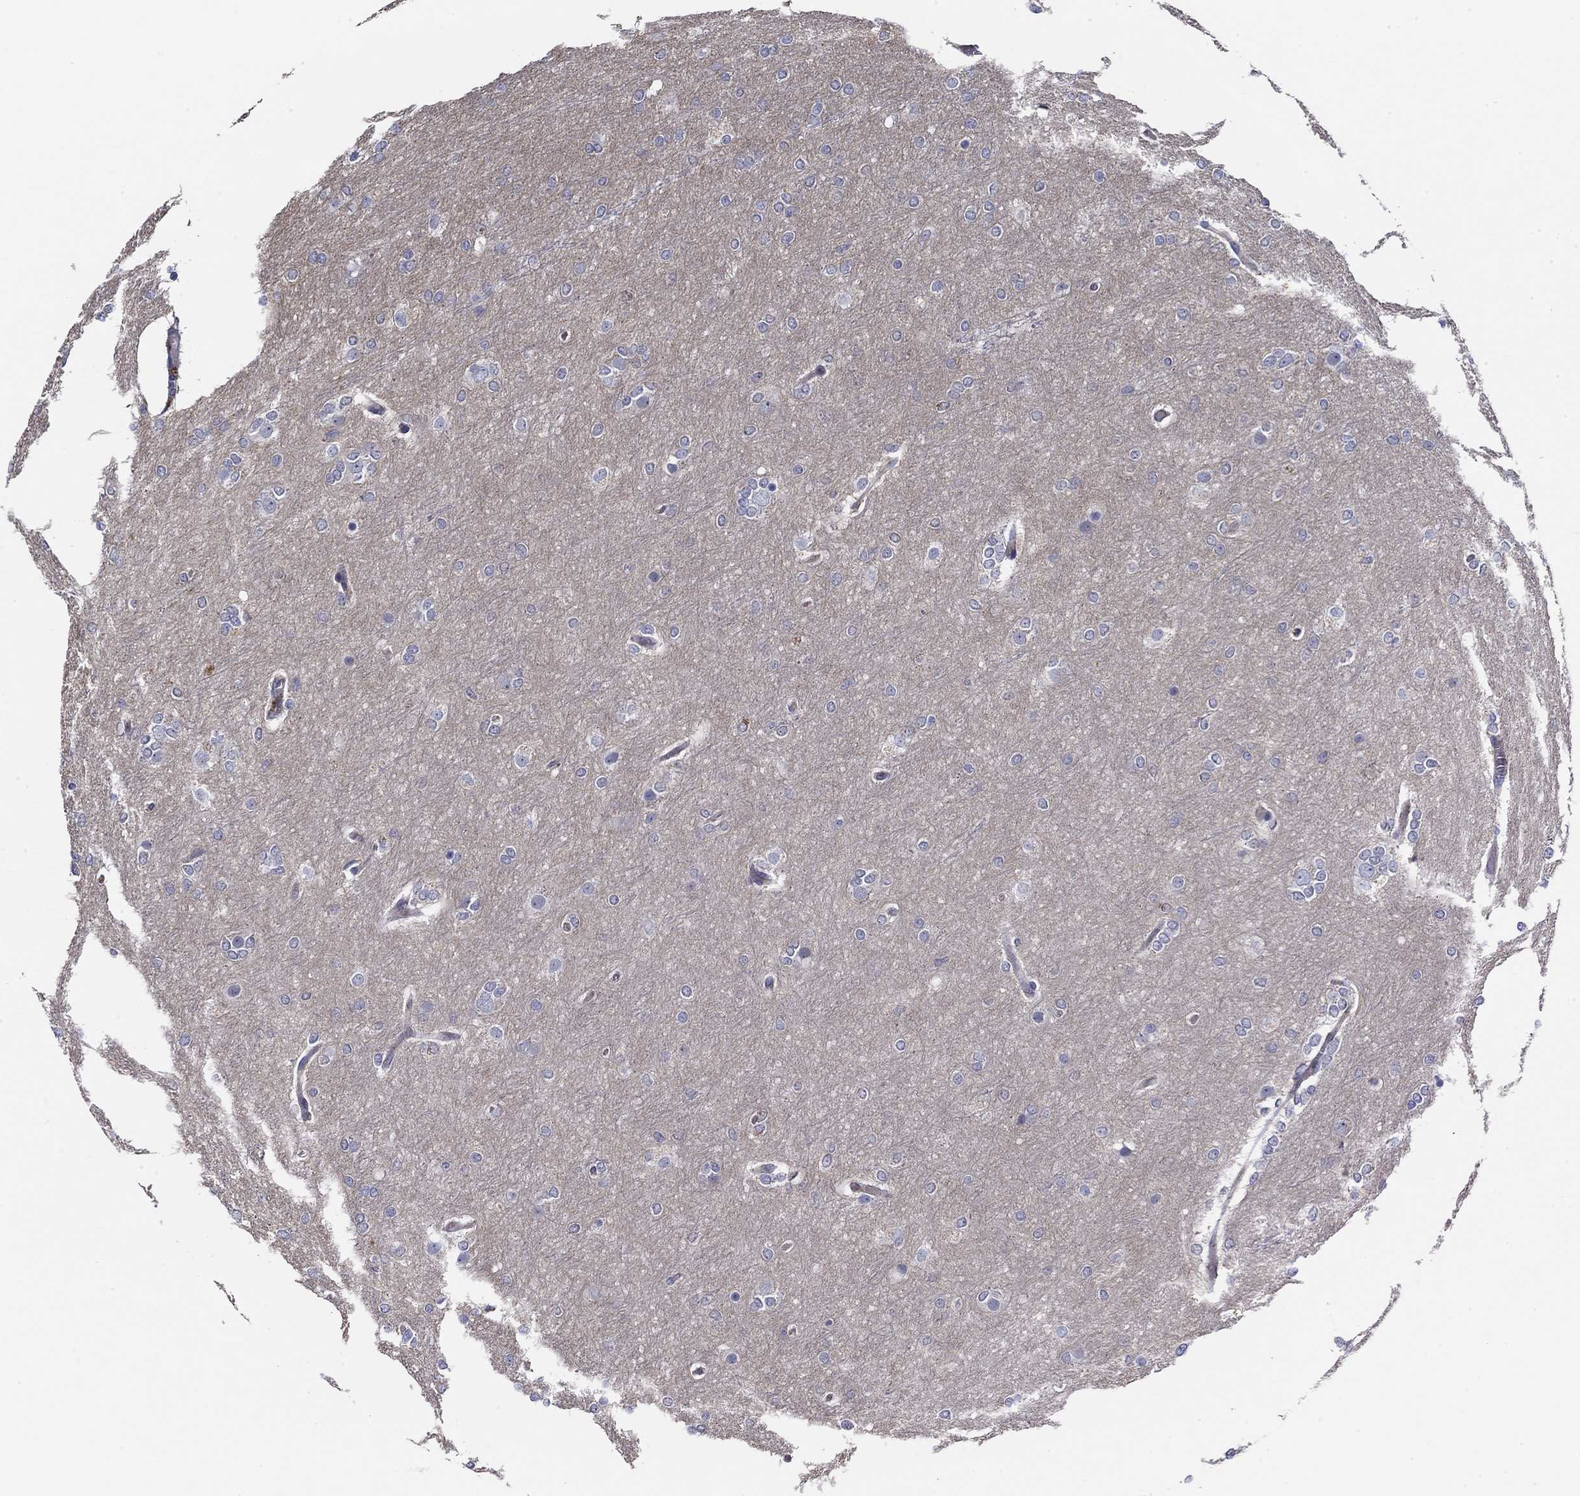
{"staining": {"intensity": "negative", "quantity": "none", "location": "none"}, "tissue": "glioma", "cell_type": "Tumor cells", "image_type": "cancer", "snomed": [{"axis": "morphology", "description": "Glioma, malignant, High grade"}, {"axis": "topography", "description": "Brain"}], "caption": "Tumor cells are negative for brown protein staining in glioma.", "gene": "CFAP61", "patient": {"sex": "female", "age": 61}}